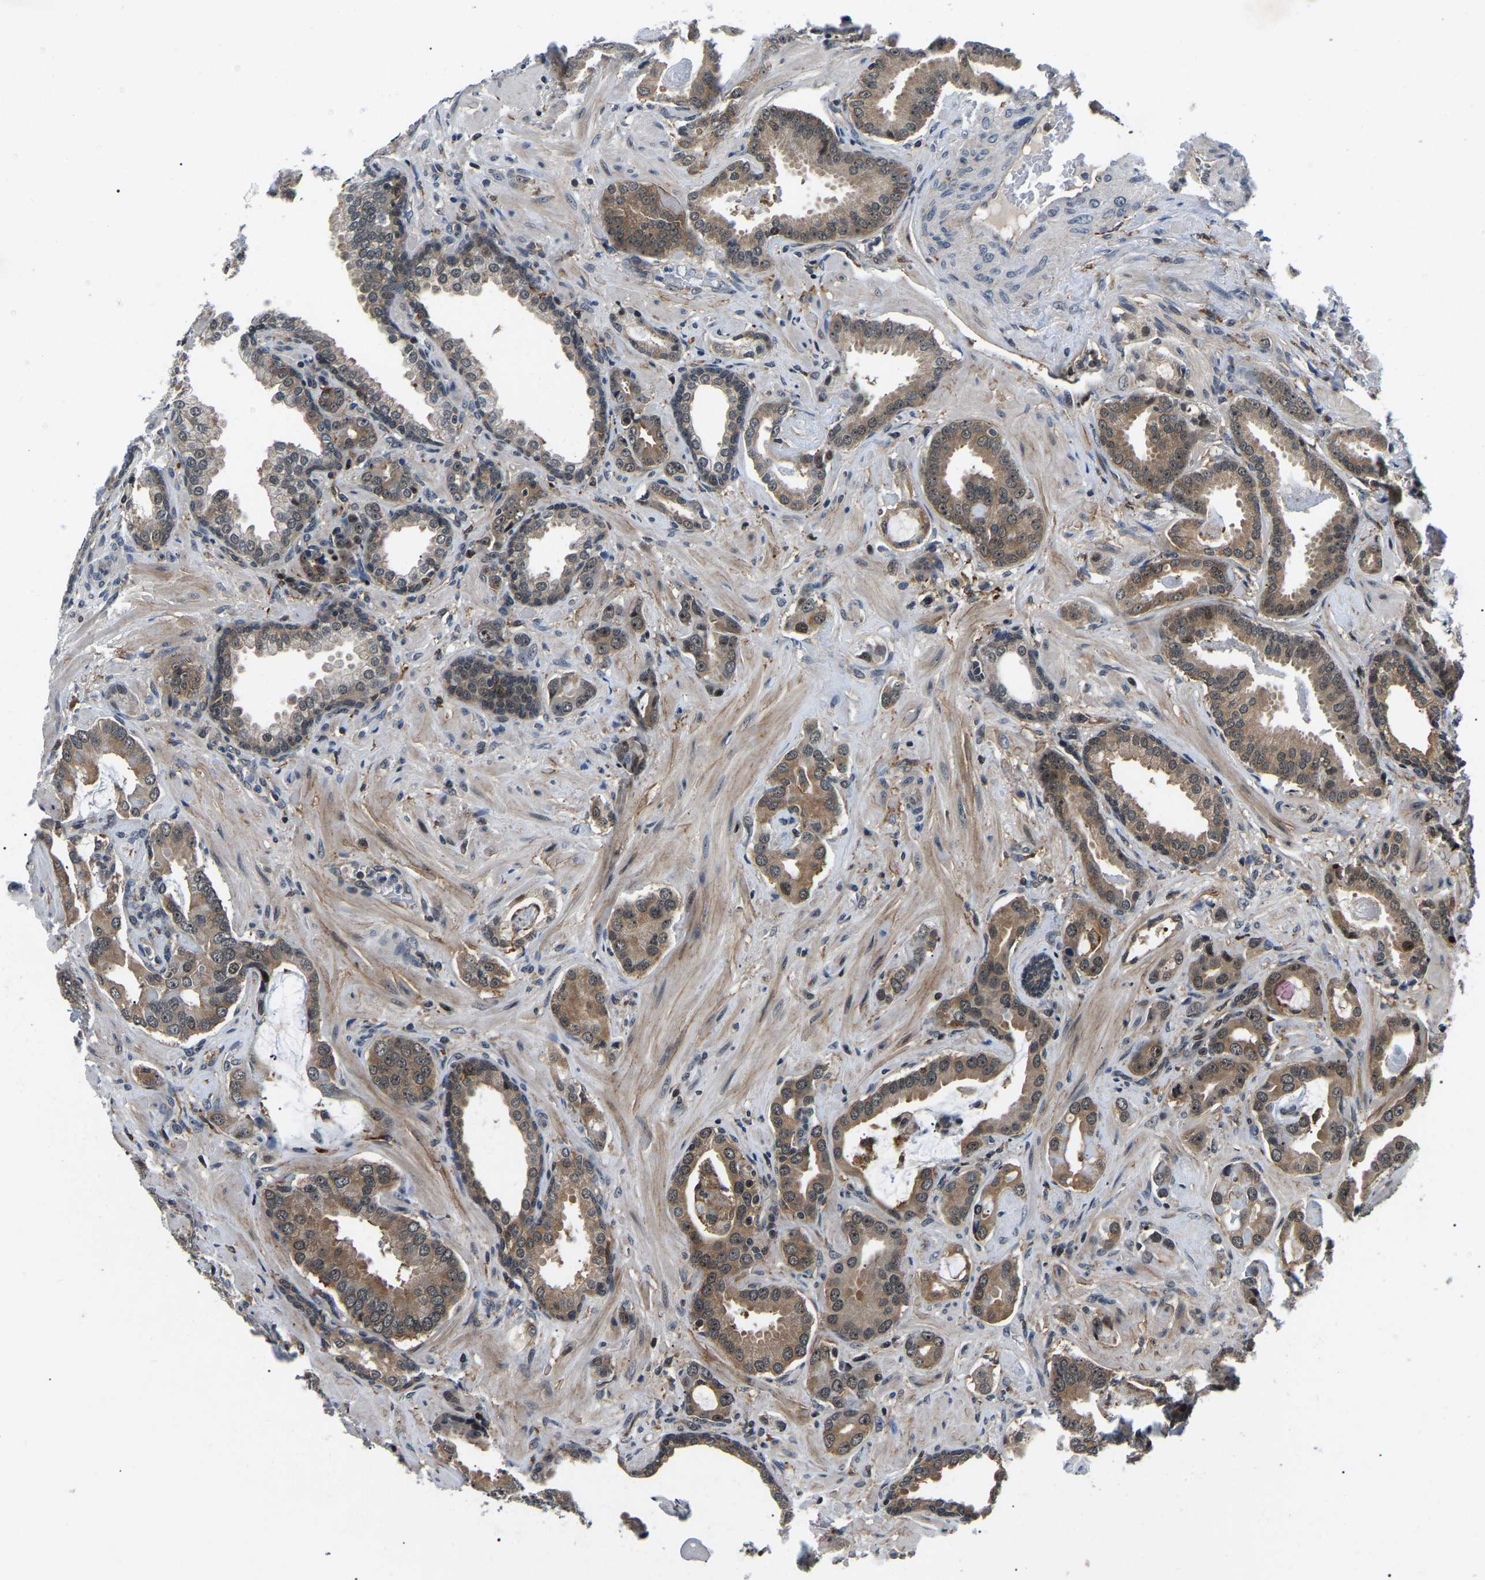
{"staining": {"intensity": "moderate", "quantity": ">75%", "location": "cytoplasmic/membranous,nuclear"}, "tissue": "prostate cancer", "cell_type": "Tumor cells", "image_type": "cancer", "snomed": [{"axis": "morphology", "description": "Adenocarcinoma, Low grade"}, {"axis": "topography", "description": "Prostate"}], "caption": "Prostate cancer (adenocarcinoma (low-grade)) stained for a protein exhibits moderate cytoplasmic/membranous and nuclear positivity in tumor cells.", "gene": "RRP1B", "patient": {"sex": "male", "age": 53}}